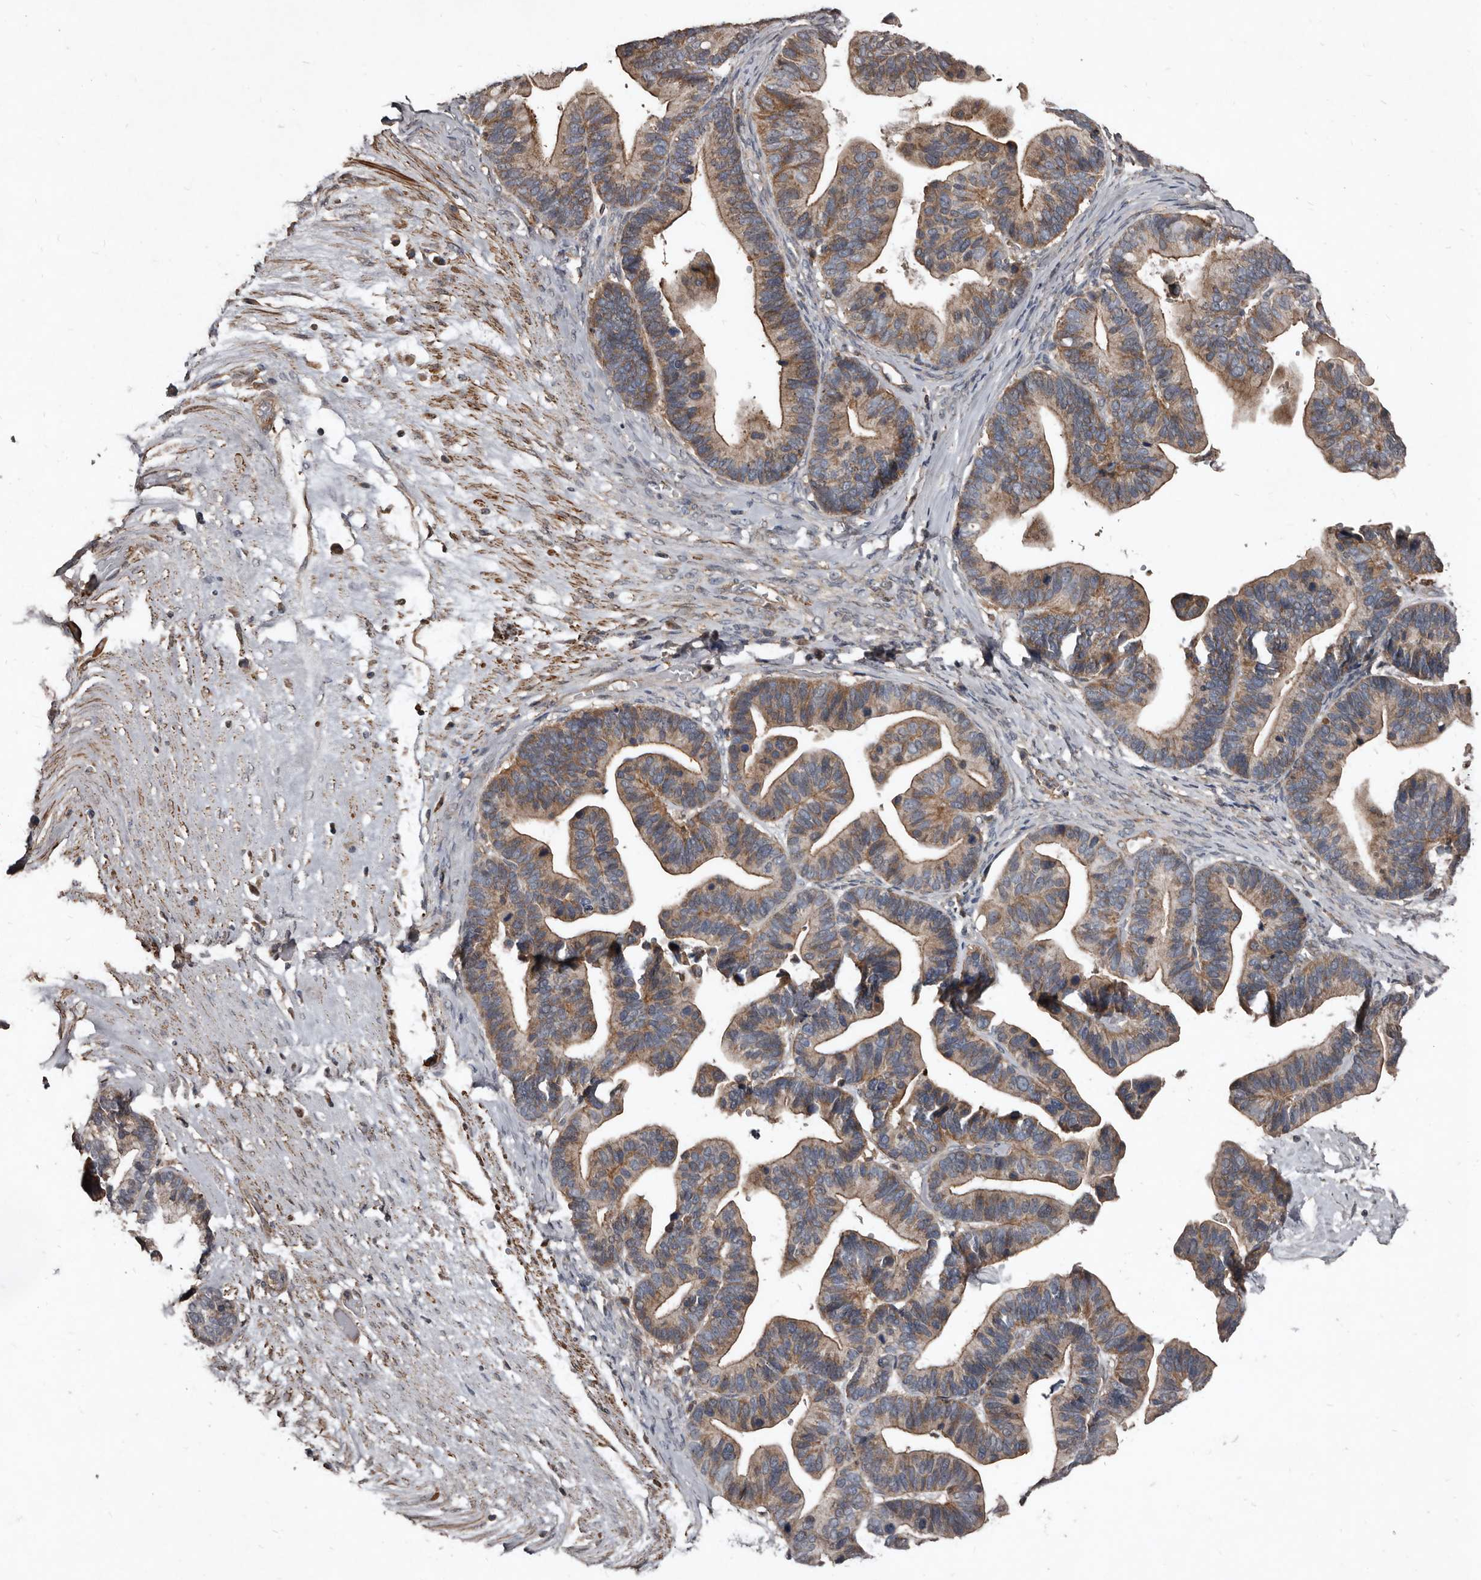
{"staining": {"intensity": "moderate", "quantity": ">75%", "location": "cytoplasmic/membranous"}, "tissue": "ovarian cancer", "cell_type": "Tumor cells", "image_type": "cancer", "snomed": [{"axis": "morphology", "description": "Cystadenocarcinoma, serous, NOS"}, {"axis": "topography", "description": "Ovary"}], "caption": "Human ovarian cancer stained with a protein marker demonstrates moderate staining in tumor cells.", "gene": "GREB1", "patient": {"sex": "female", "age": 56}}